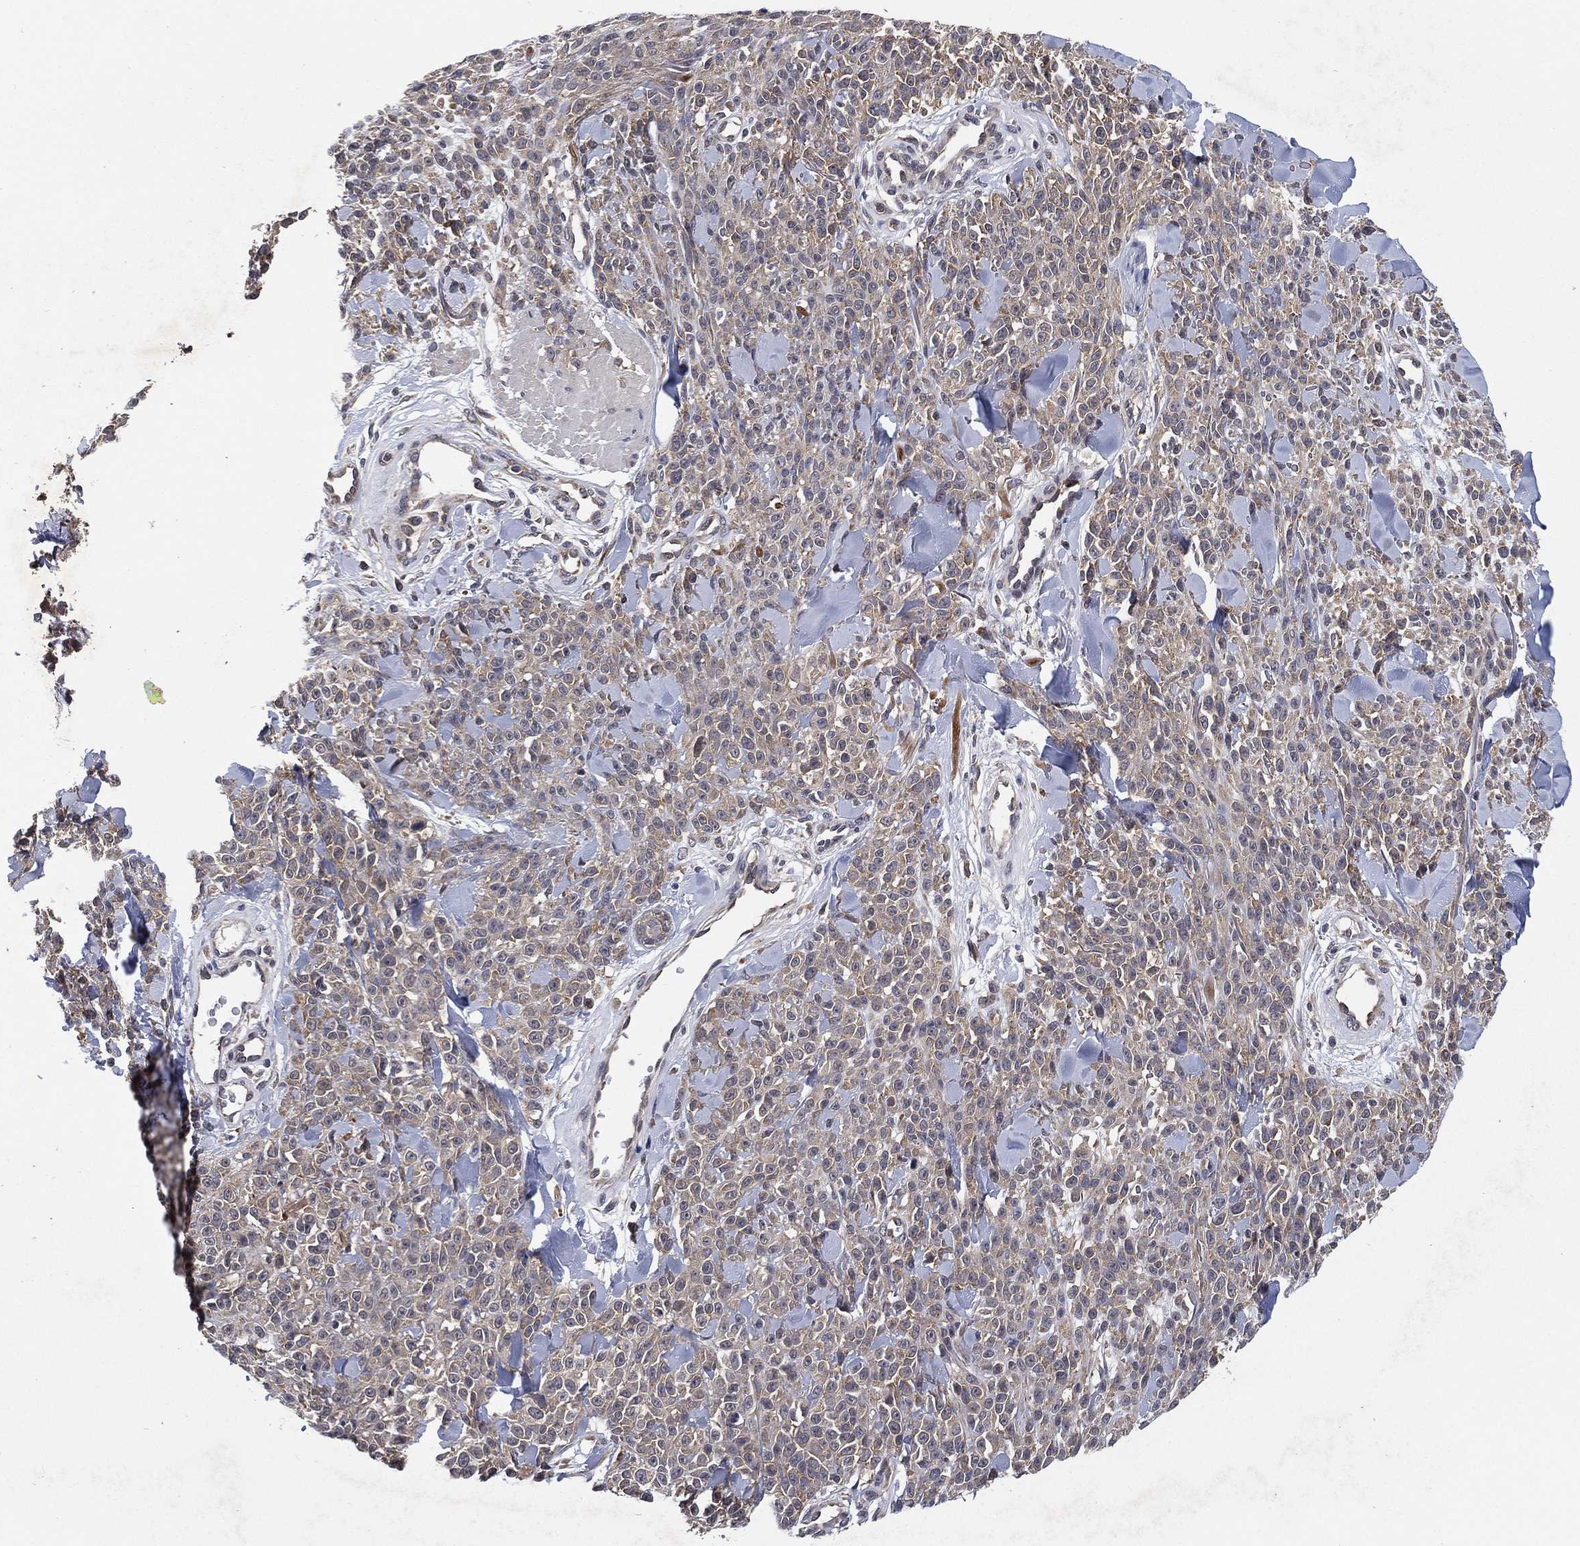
{"staining": {"intensity": "negative", "quantity": "none", "location": "none"}, "tissue": "melanoma", "cell_type": "Tumor cells", "image_type": "cancer", "snomed": [{"axis": "morphology", "description": "Malignant melanoma, NOS"}, {"axis": "topography", "description": "Skin"}, {"axis": "topography", "description": "Skin of trunk"}], "caption": "Micrograph shows no protein positivity in tumor cells of malignant melanoma tissue.", "gene": "SELENOO", "patient": {"sex": "male", "age": 74}}